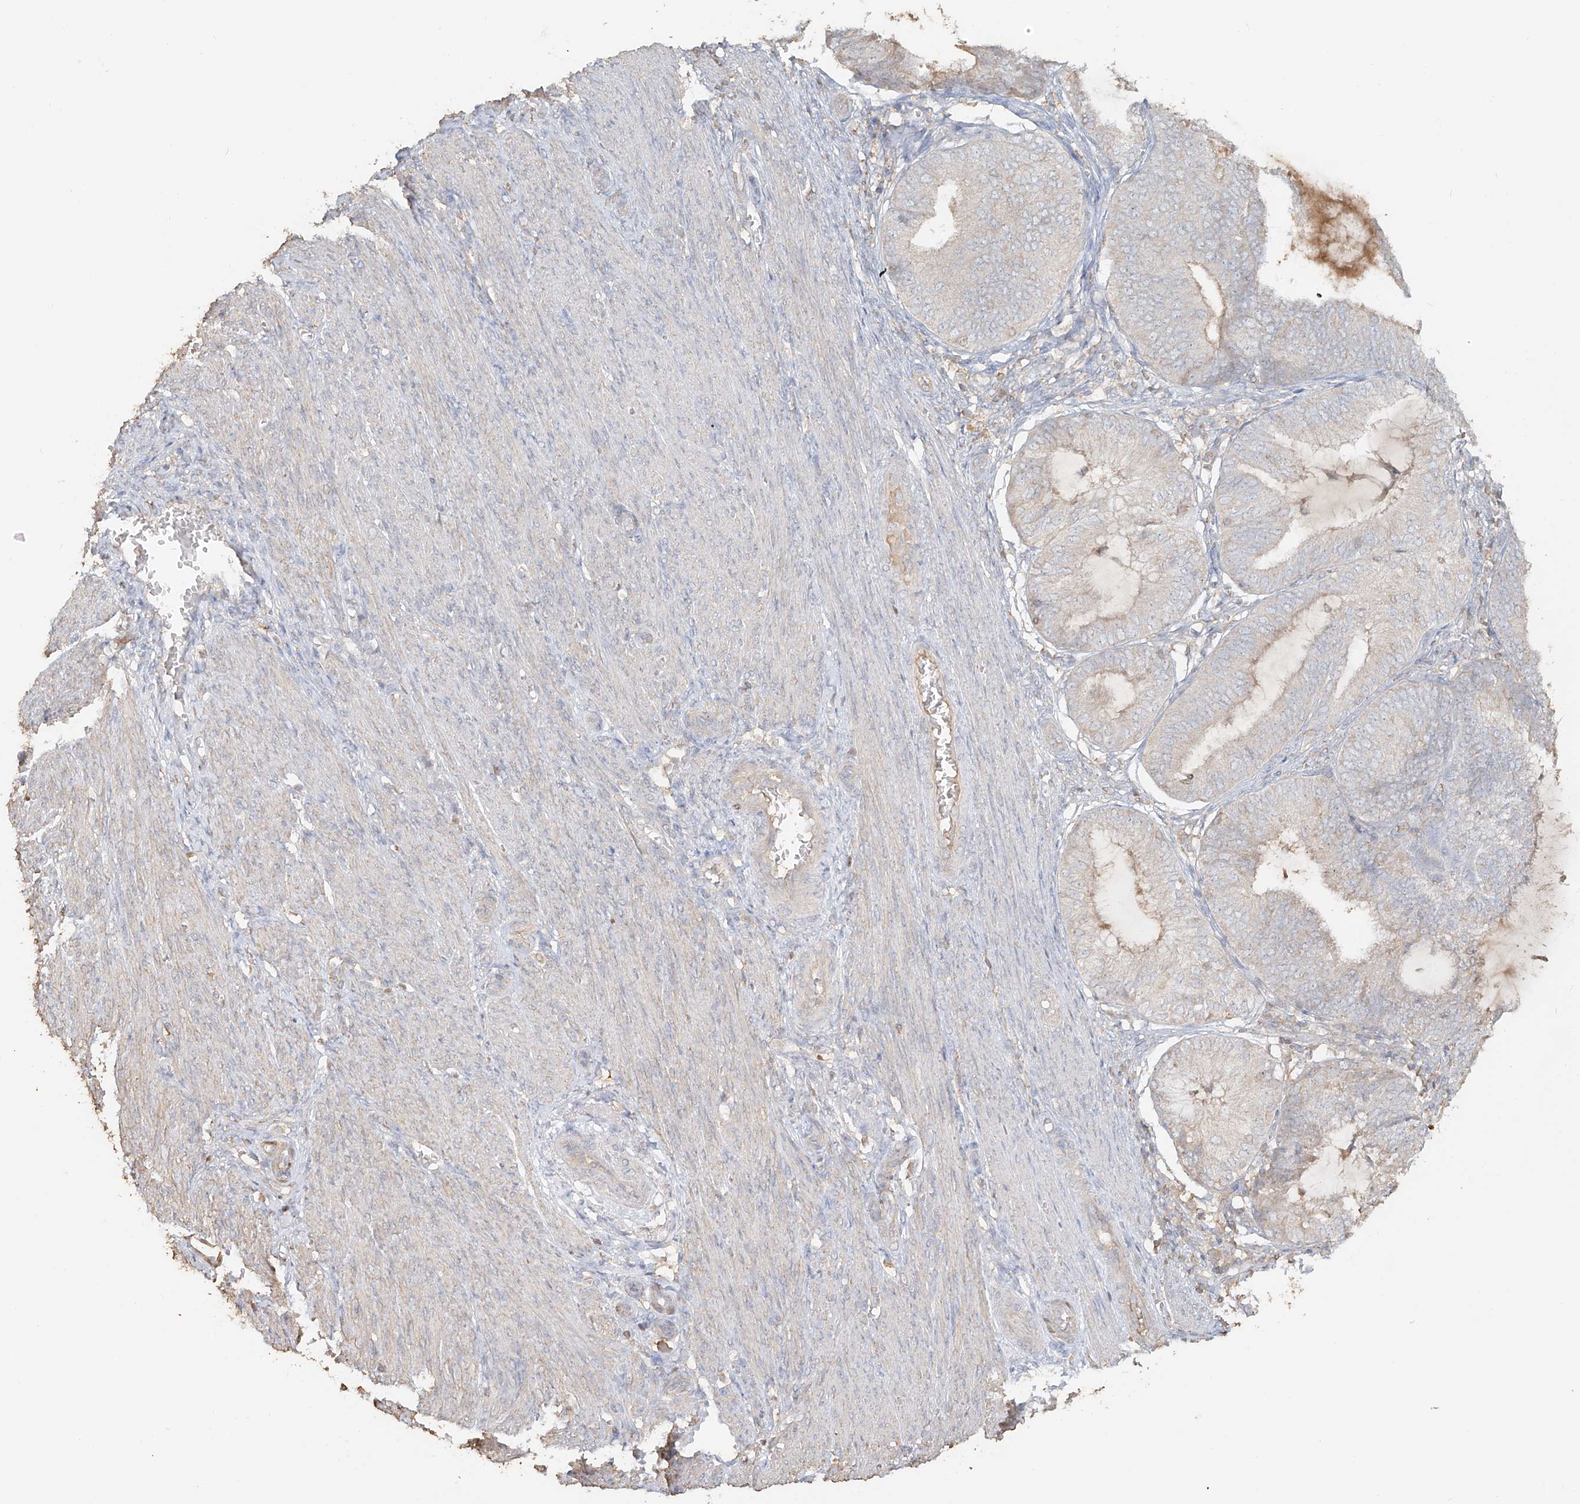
{"staining": {"intensity": "negative", "quantity": "none", "location": "none"}, "tissue": "endometrial cancer", "cell_type": "Tumor cells", "image_type": "cancer", "snomed": [{"axis": "morphology", "description": "Adenocarcinoma, NOS"}, {"axis": "topography", "description": "Endometrium"}], "caption": "DAB (3,3'-diaminobenzidine) immunohistochemical staining of human adenocarcinoma (endometrial) reveals no significant expression in tumor cells.", "gene": "NPHS1", "patient": {"sex": "female", "age": 81}}